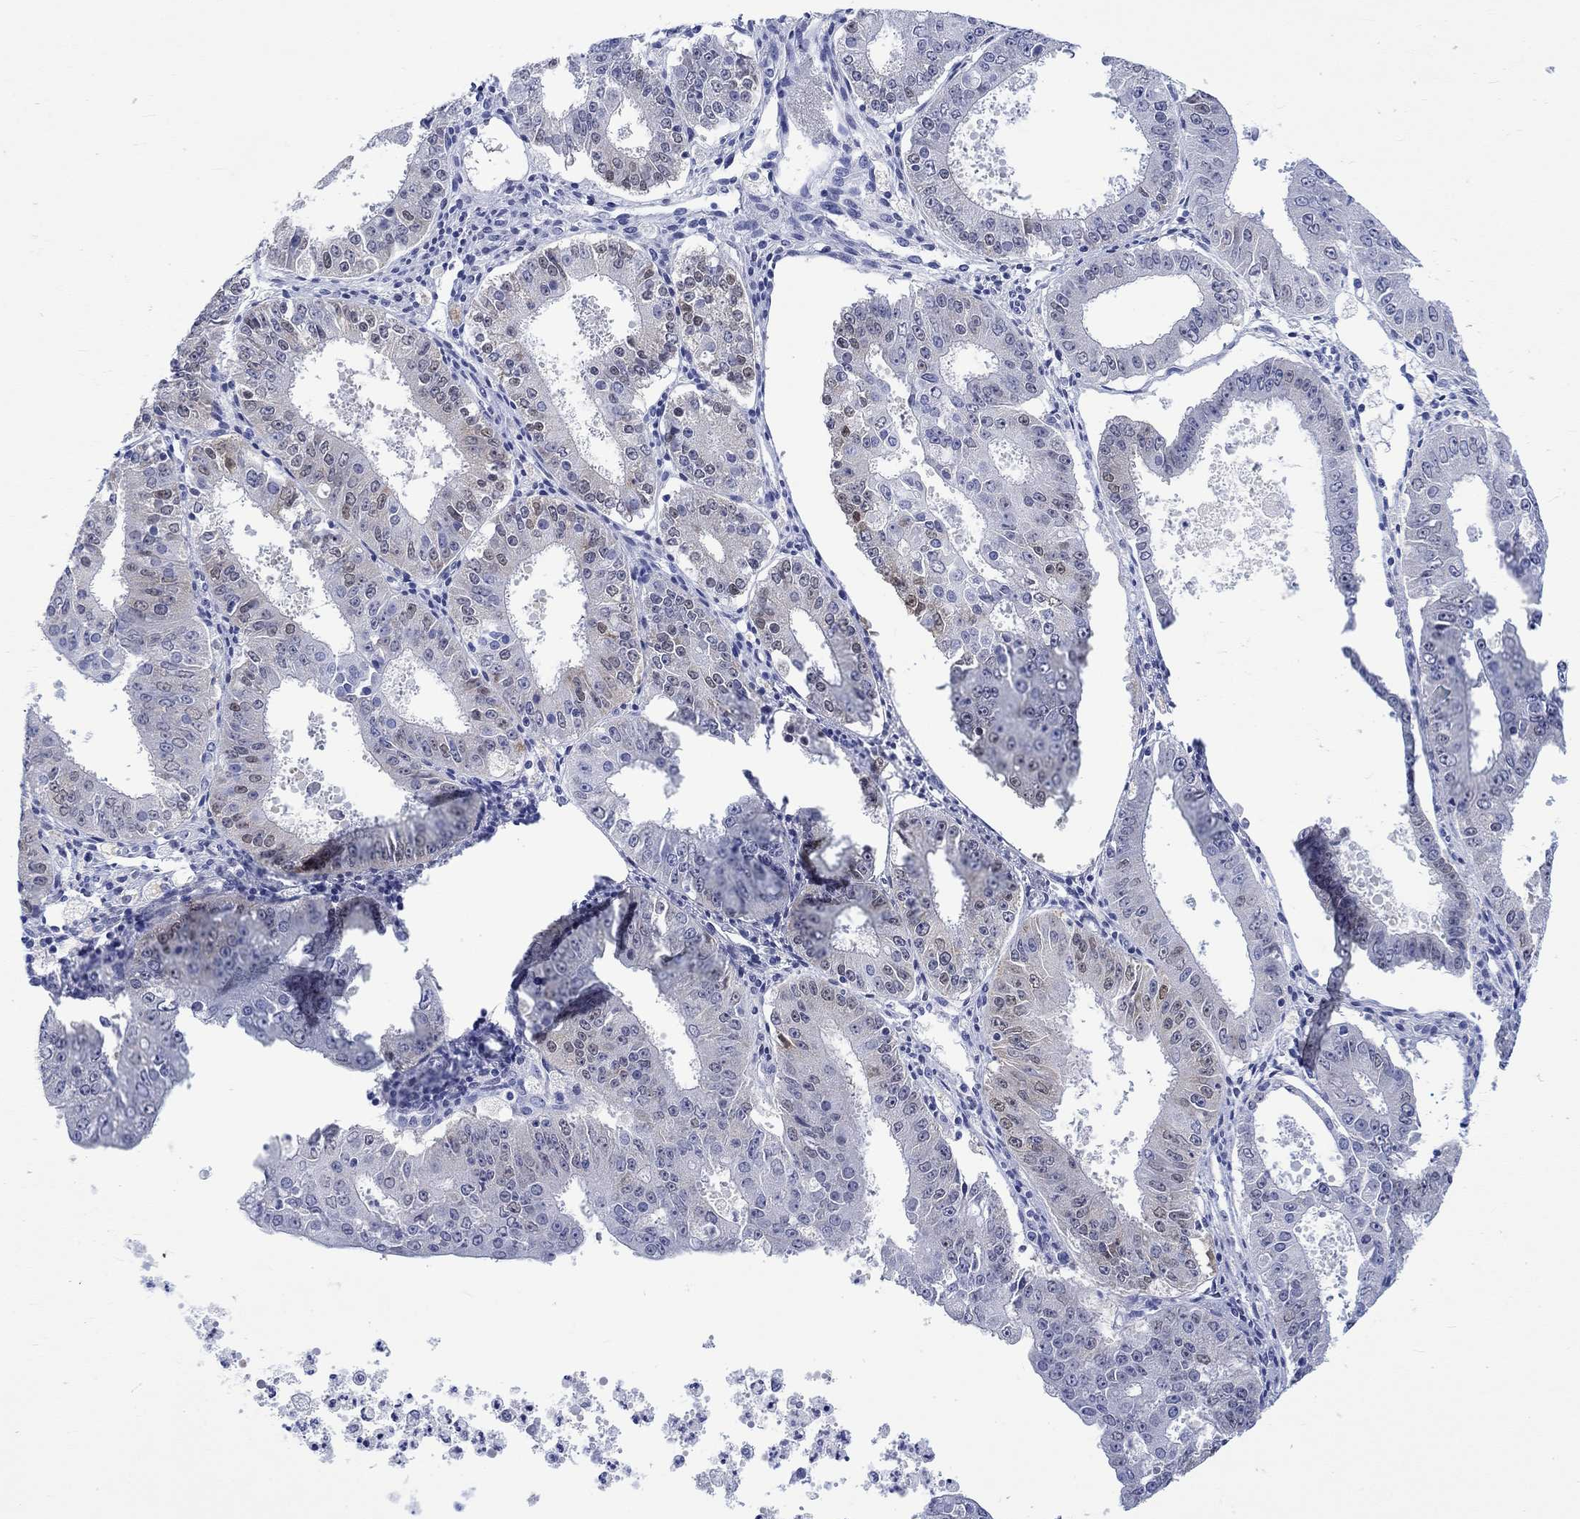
{"staining": {"intensity": "moderate", "quantity": "<25%", "location": "nuclear"}, "tissue": "ovarian cancer", "cell_type": "Tumor cells", "image_type": "cancer", "snomed": [{"axis": "morphology", "description": "Carcinoma, endometroid"}, {"axis": "topography", "description": "Ovary"}], "caption": "Brown immunohistochemical staining in human ovarian cancer (endometroid carcinoma) reveals moderate nuclear expression in approximately <25% of tumor cells.", "gene": "MSI1", "patient": {"sex": "female", "age": 42}}